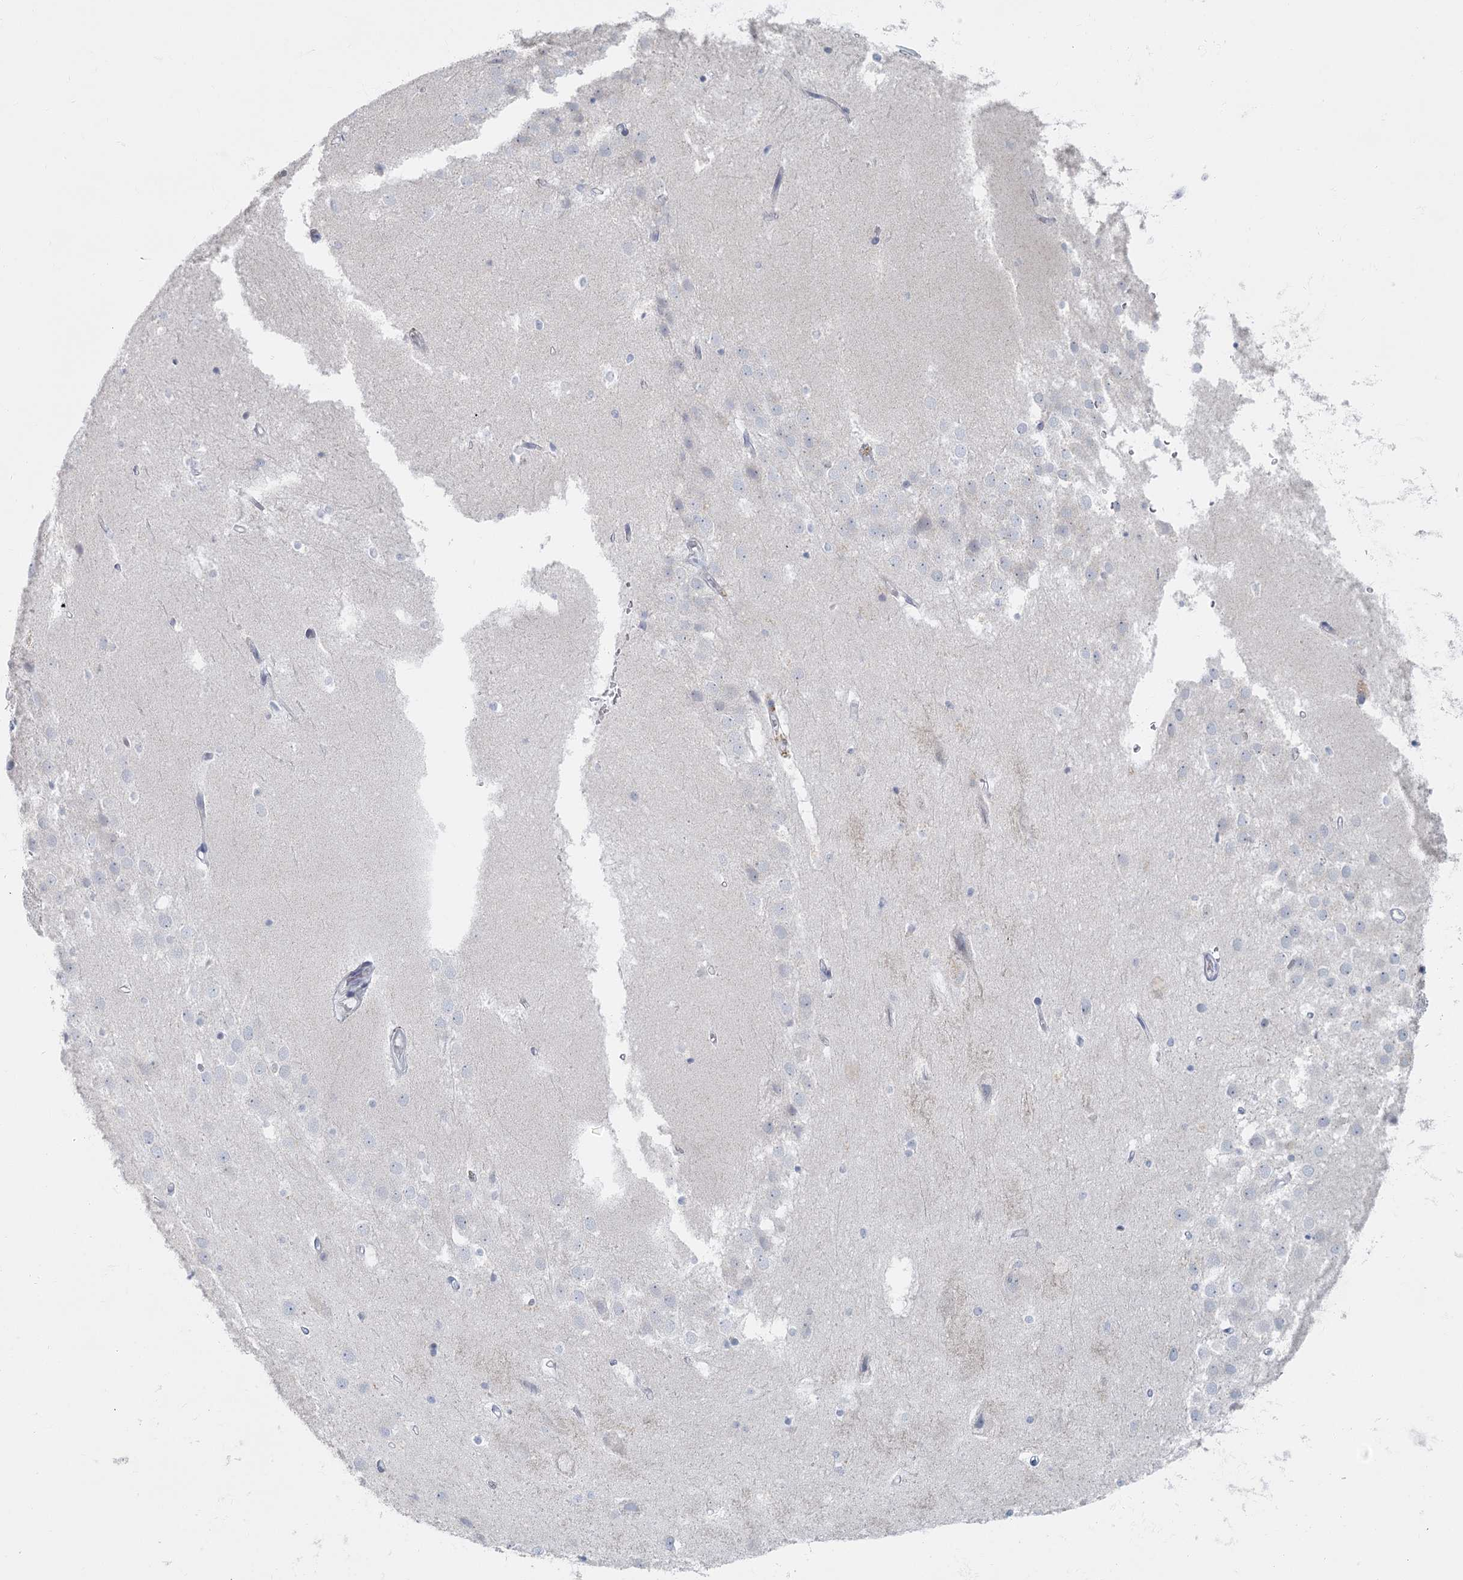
{"staining": {"intensity": "negative", "quantity": "none", "location": "none"}, "tissue": "hippocampus", "cell_type": "Glial cells", "image_type": "normal", "snomed": [{"axis": "morphology", "description": "Normal tissue, NOS"}, {"axis": "topography", "description": "Hippocampus"}], "caption": "The photomicrograph exhibits no staining of glial cells in unremarkable hippocampus.", "gene": "FAM110C", "patient": {"sex": "female", "age": 52}}